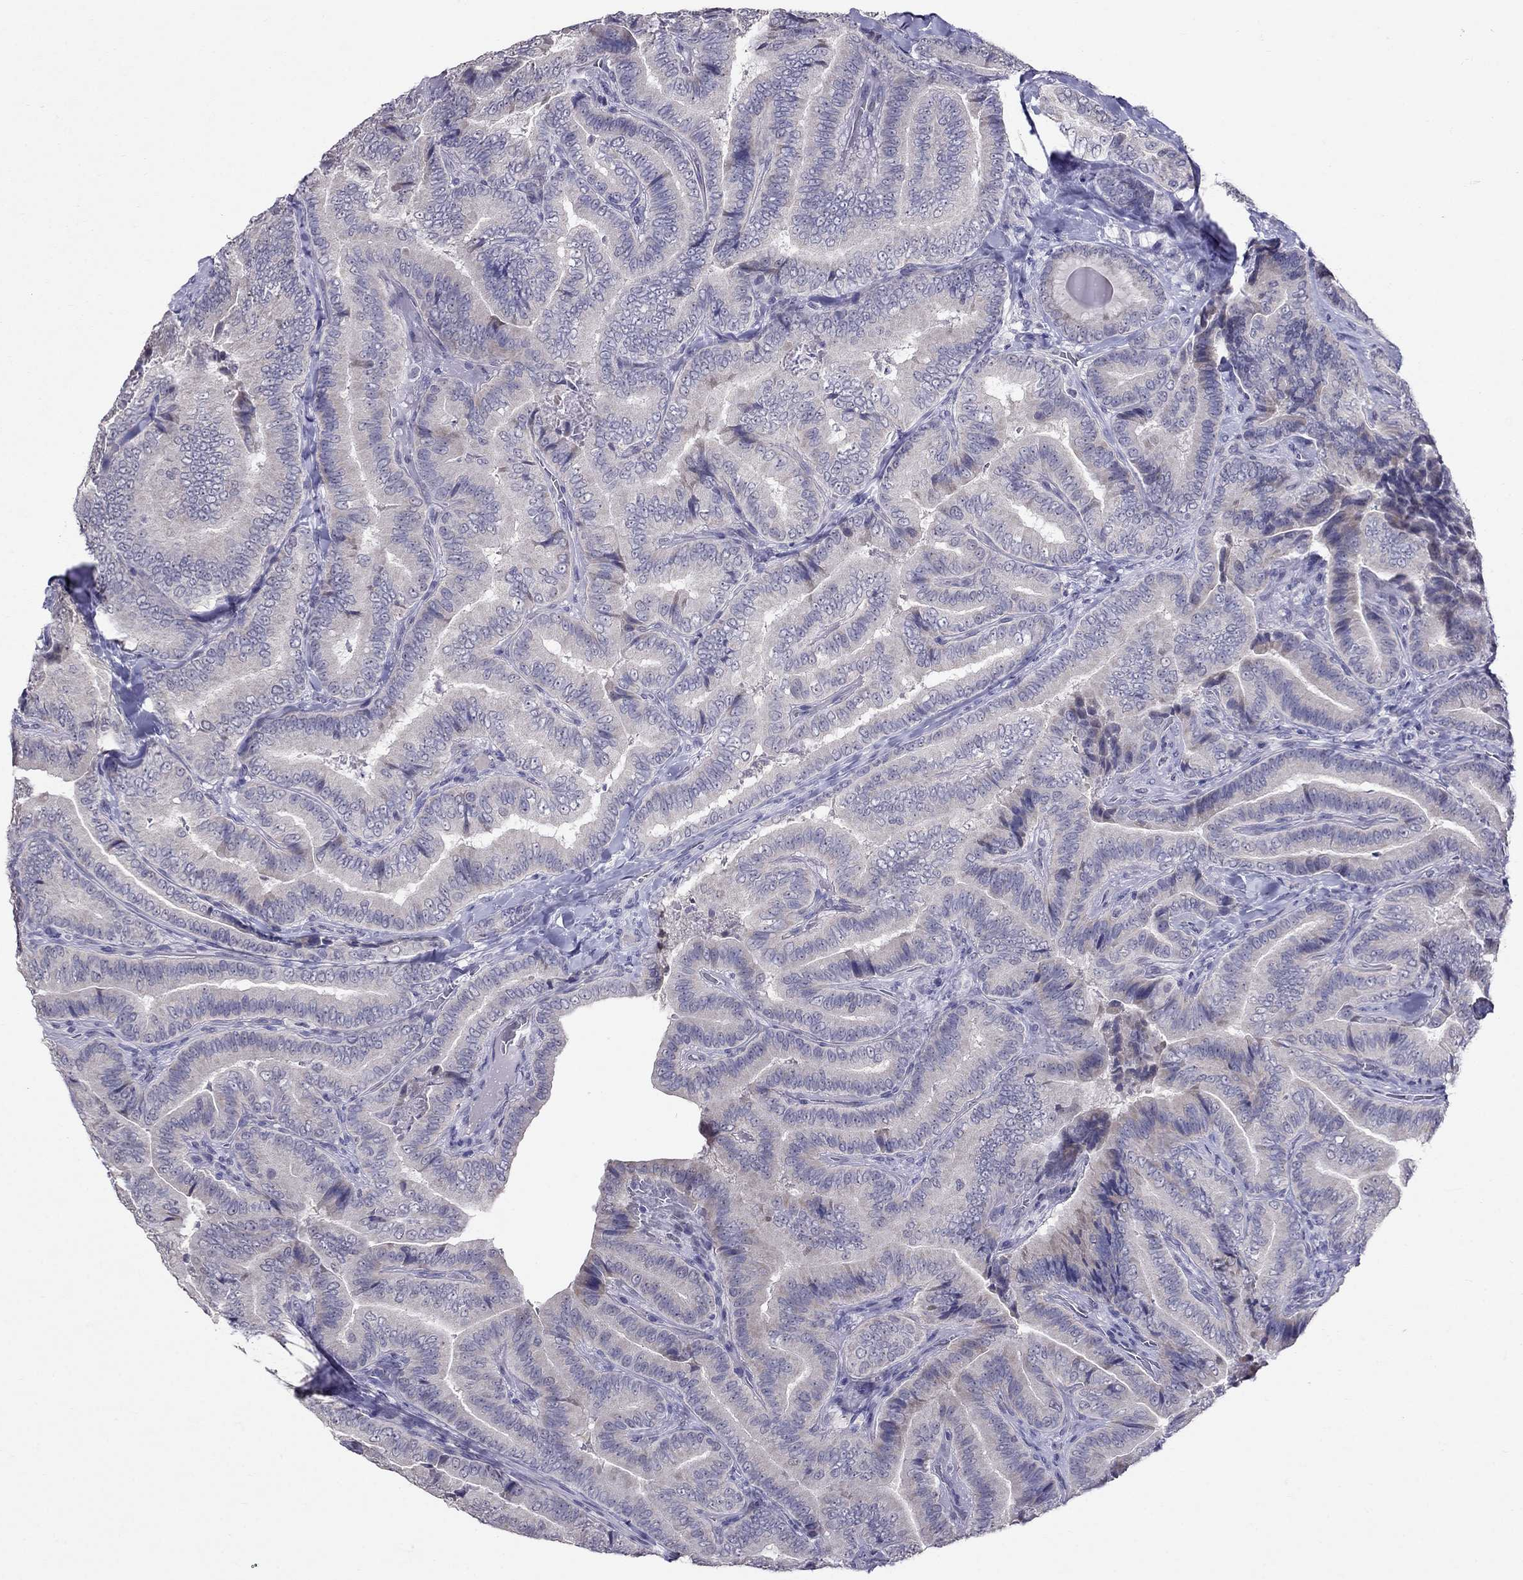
{"staining": {"intensity": "negative", "quantity": "none", "location": "none"}, "tissue": "thyroid cancer", "cell_type": "Tumor cells", "image_type": "cancer", "snomed": [{"axis": "morphology", "description": "Papillary adenocarcinoma, NOS"}, {"axis": "topography", "description": "Thyroid gland"}], "caption": "Human thyroid cancer (papillary adenocarcinoma) stained for a protein using immunohistochemistry (IHC) exhibits no staining in tumor cells.", "gene": "MYO3B", "patient": {"sex": "male", "age": 61}}